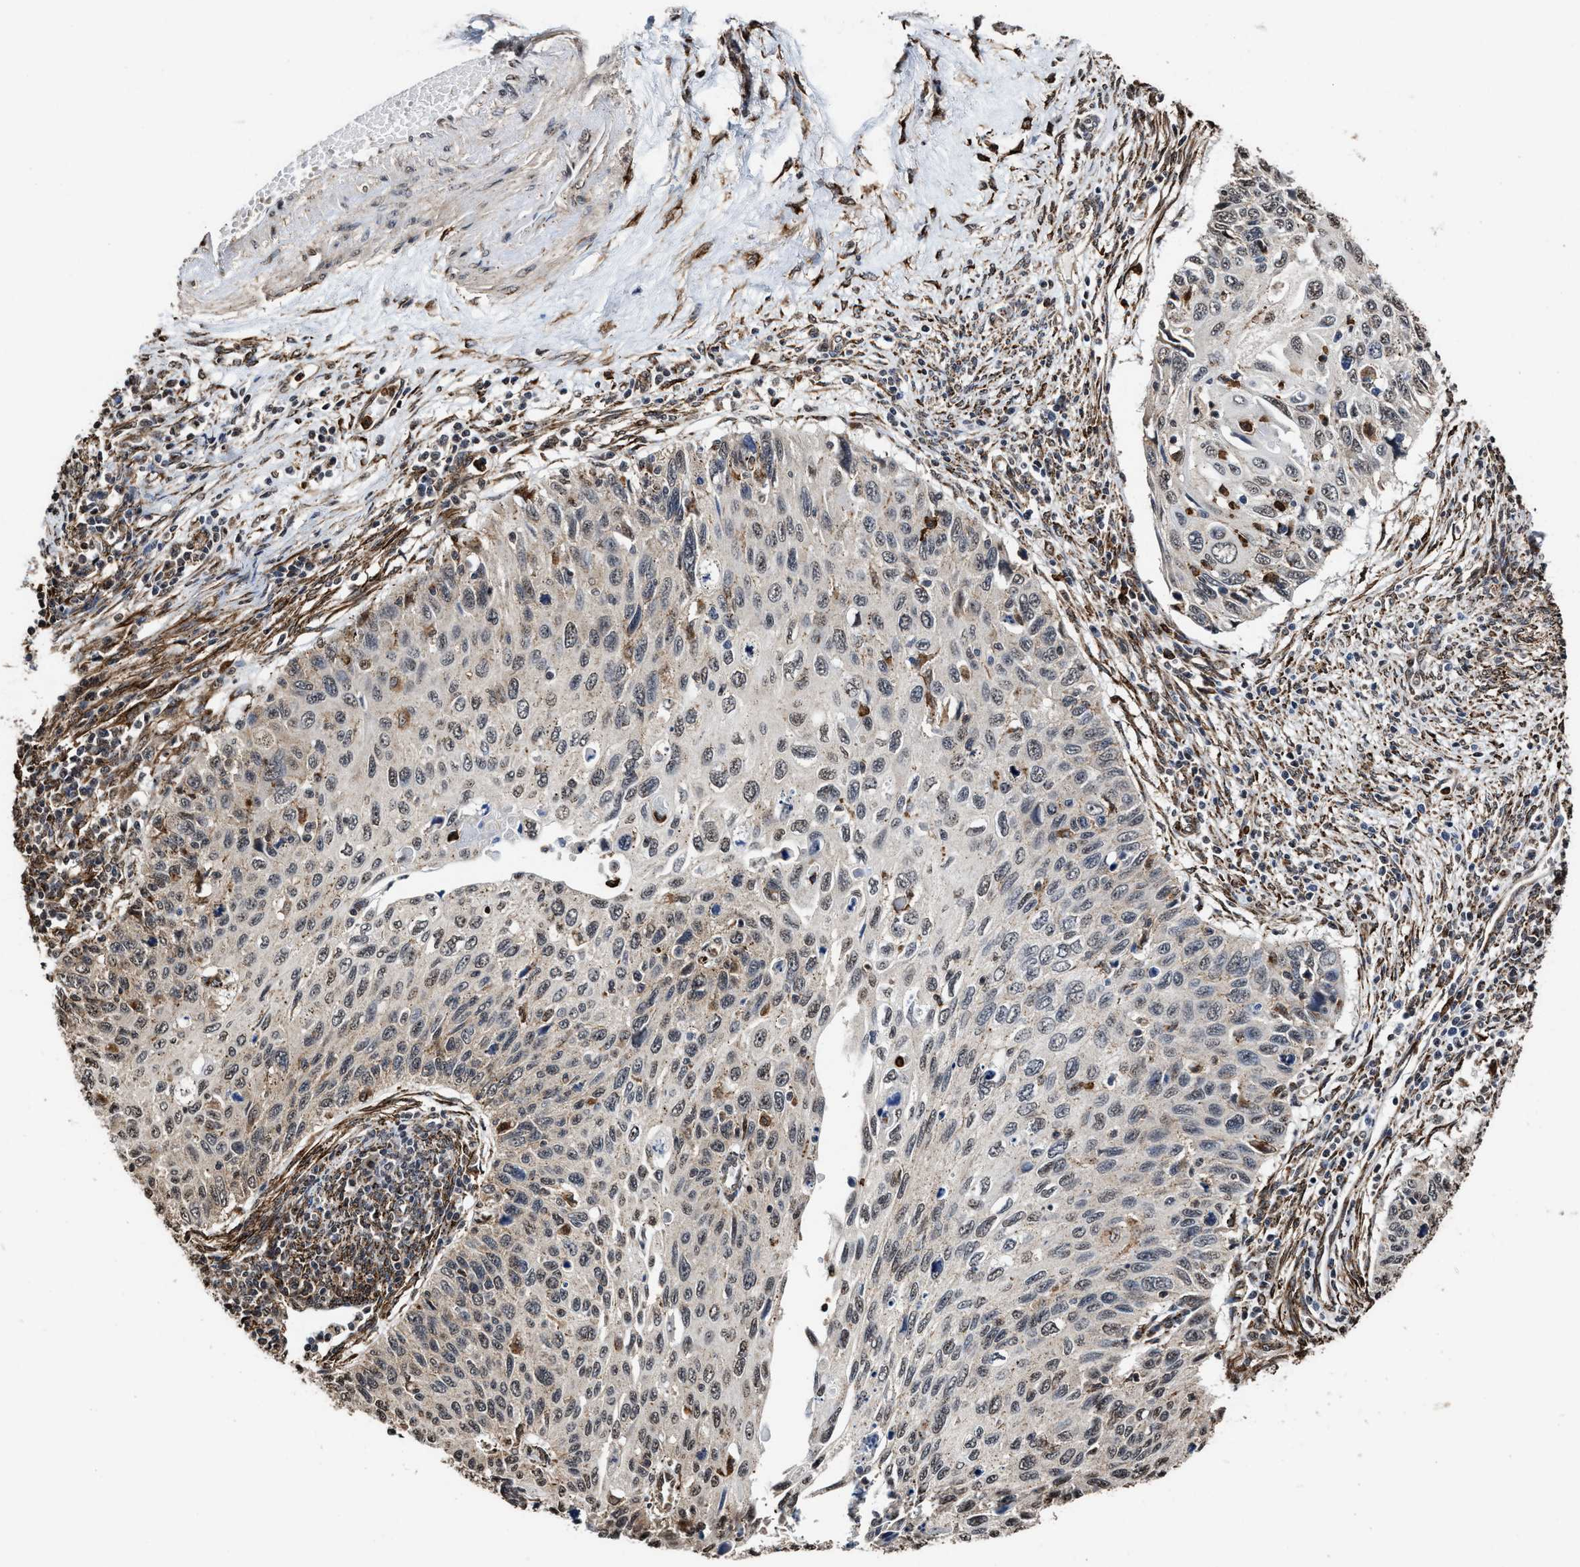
{"staining": {"intensity": "weak", "quantity": "<25%", "location": "nuclear"}, "tissue": "cervical cancer", "cell_type": "Tumor cells", "image_type": "cancer", "snomed": [{"axis": "morphology", "description": "Squamous cell carcinoma, NOS"}, {"axis": "topography", "description": "Cervix"}], "caption": "Immunohistochemistry (IHC) photomicrograph of human cervical cancer stained for a protein (brown), which exhibits no expression in tumor cells.", "gene": "SEPTIN2", "patient": {"sex": "female", "age": 70}}